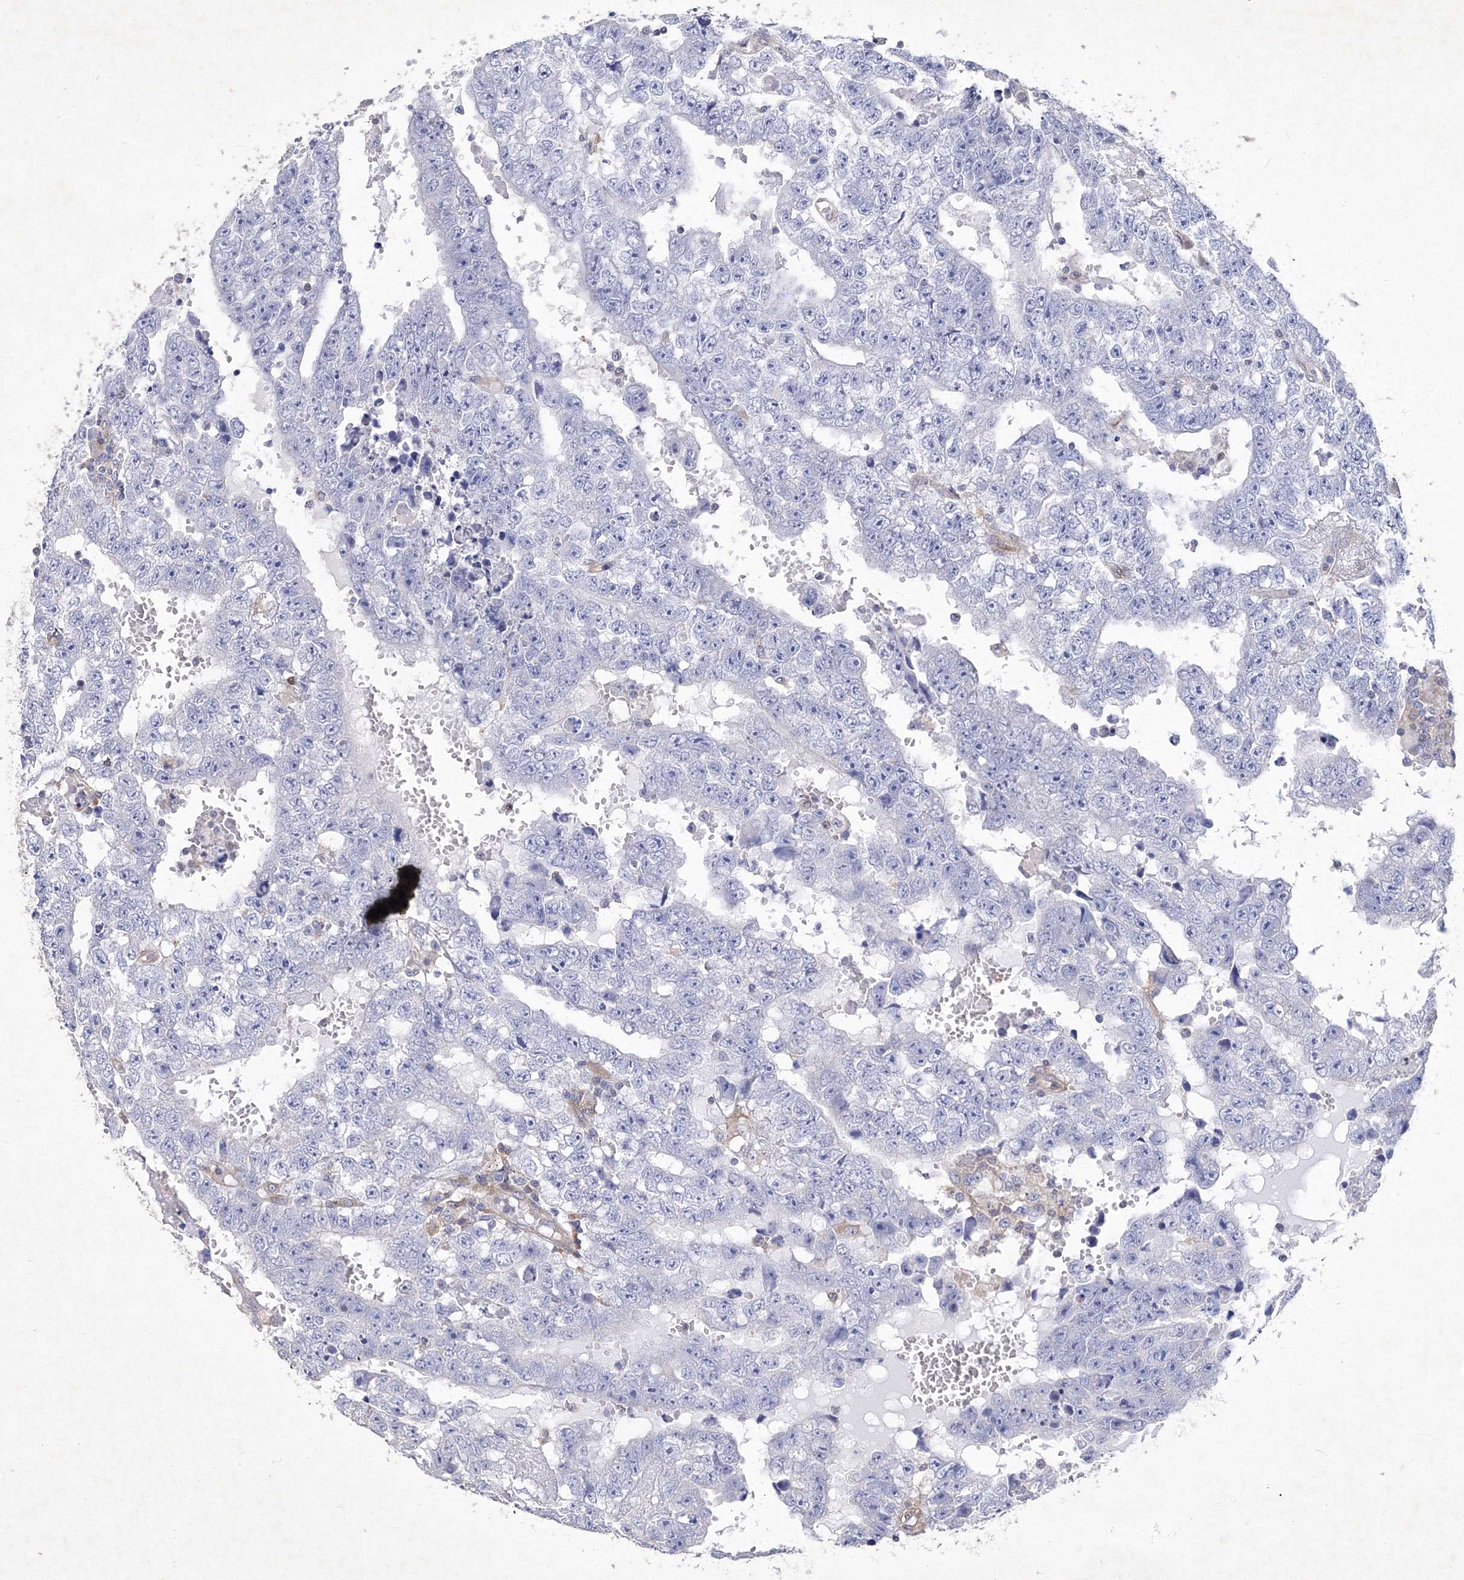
{"staining": {"intensity": "negative", "quantity": "none", "location": "none"}, "tissue": "testis cancer", "cell_type": "Tumor cells", "image_type": "cancer", "snomed": [{"axis": "morphology", "description": "Carcinoma, Embryonal, NOS"}, {"axis": "topography", "description": "Testis"}], "caption": "This image is of testis cancer (embryonal carcinoma) stained with IHC to label a protein in brown with the nuclei are counter-stained blue. There is no expression in tumor cells.", "gene": "SNX18", "patient": {"sex": "male", "age": 25}}